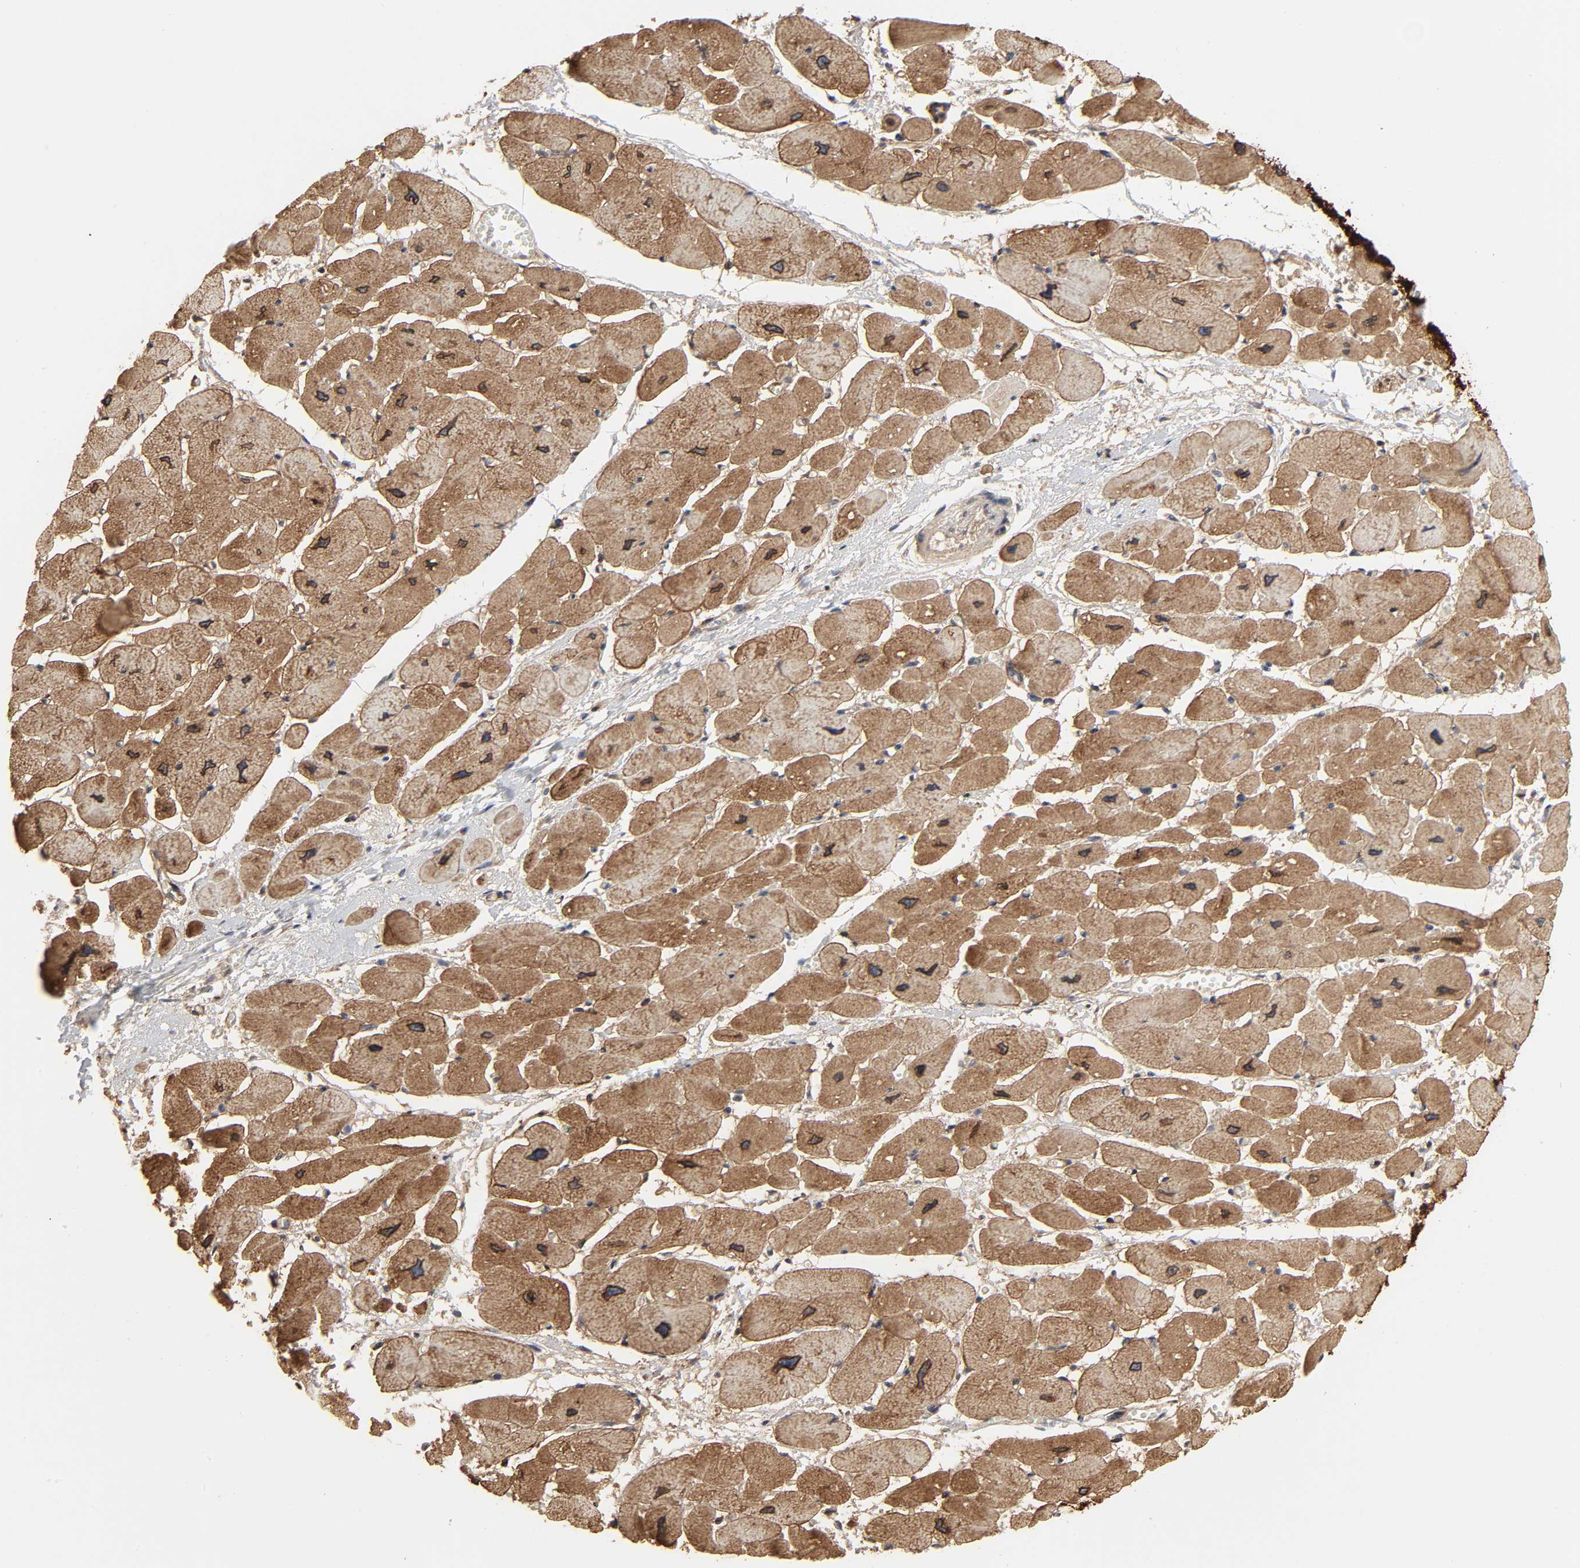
{"staining": {"intensity": "moderate", "quantity": ">75%", "location": "cytoplasmic/membranous,nuclear"}, "tissue": "heart muscle", "cell_type": "Cardiomyocytes", "image_type": "normal", "snomed": [{"axis": "morphology", "description": "Normal tissue, NOS"}, {"axis": "topography", "description": "Heart"}], "caption": "Immunohistochemistry histopathology image of benign heart muscle: human heart muscle stained using immunohistochemistry displays medium levels of moderate protein expression localized specifically in the cytoplasmic/membranous,nuclear of cardiomyocytes, appearing as a cytoplasmic/membranous,nuclear brown color.", "gene": "NDRG2", "patient": {"sex": "female", "age": 54}}